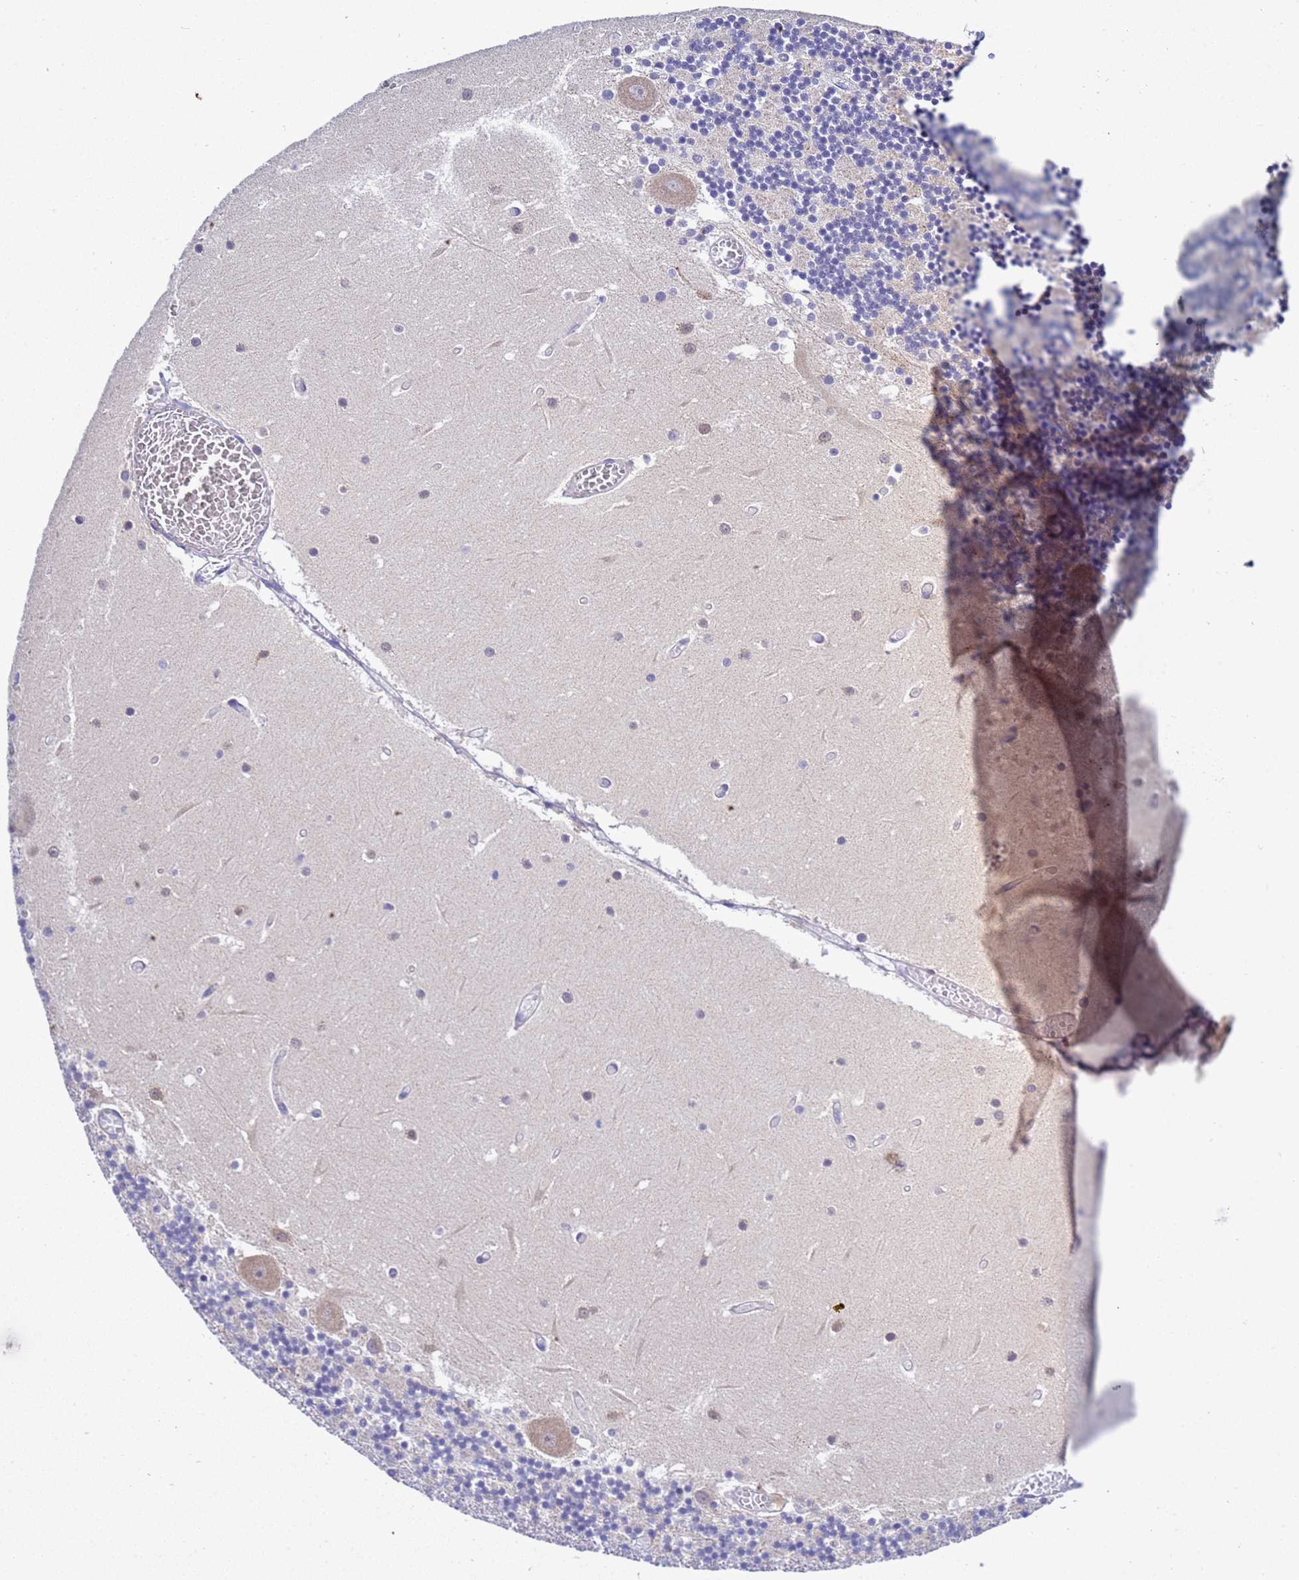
{"staining": {"intensity": "negative", "quantity": "none", "location": "none"}, "tissue": "cerebellum", "cell_type": "Cells in granular layer", "image_type": "normal", "snomed": [{"axis": "morphology", "description": "Normal tissue, NOS"}, {"axis": "topography", "description": "Cerebellum"}], "caption": "Immunohistochemistry histopathology image of benign cerebellum: human cerebellum stained with DAB exhibits no significant protein expression in cells in granular layer.", "gene": "RC3H2", "patient": {"sex": "female", "age": 28}}